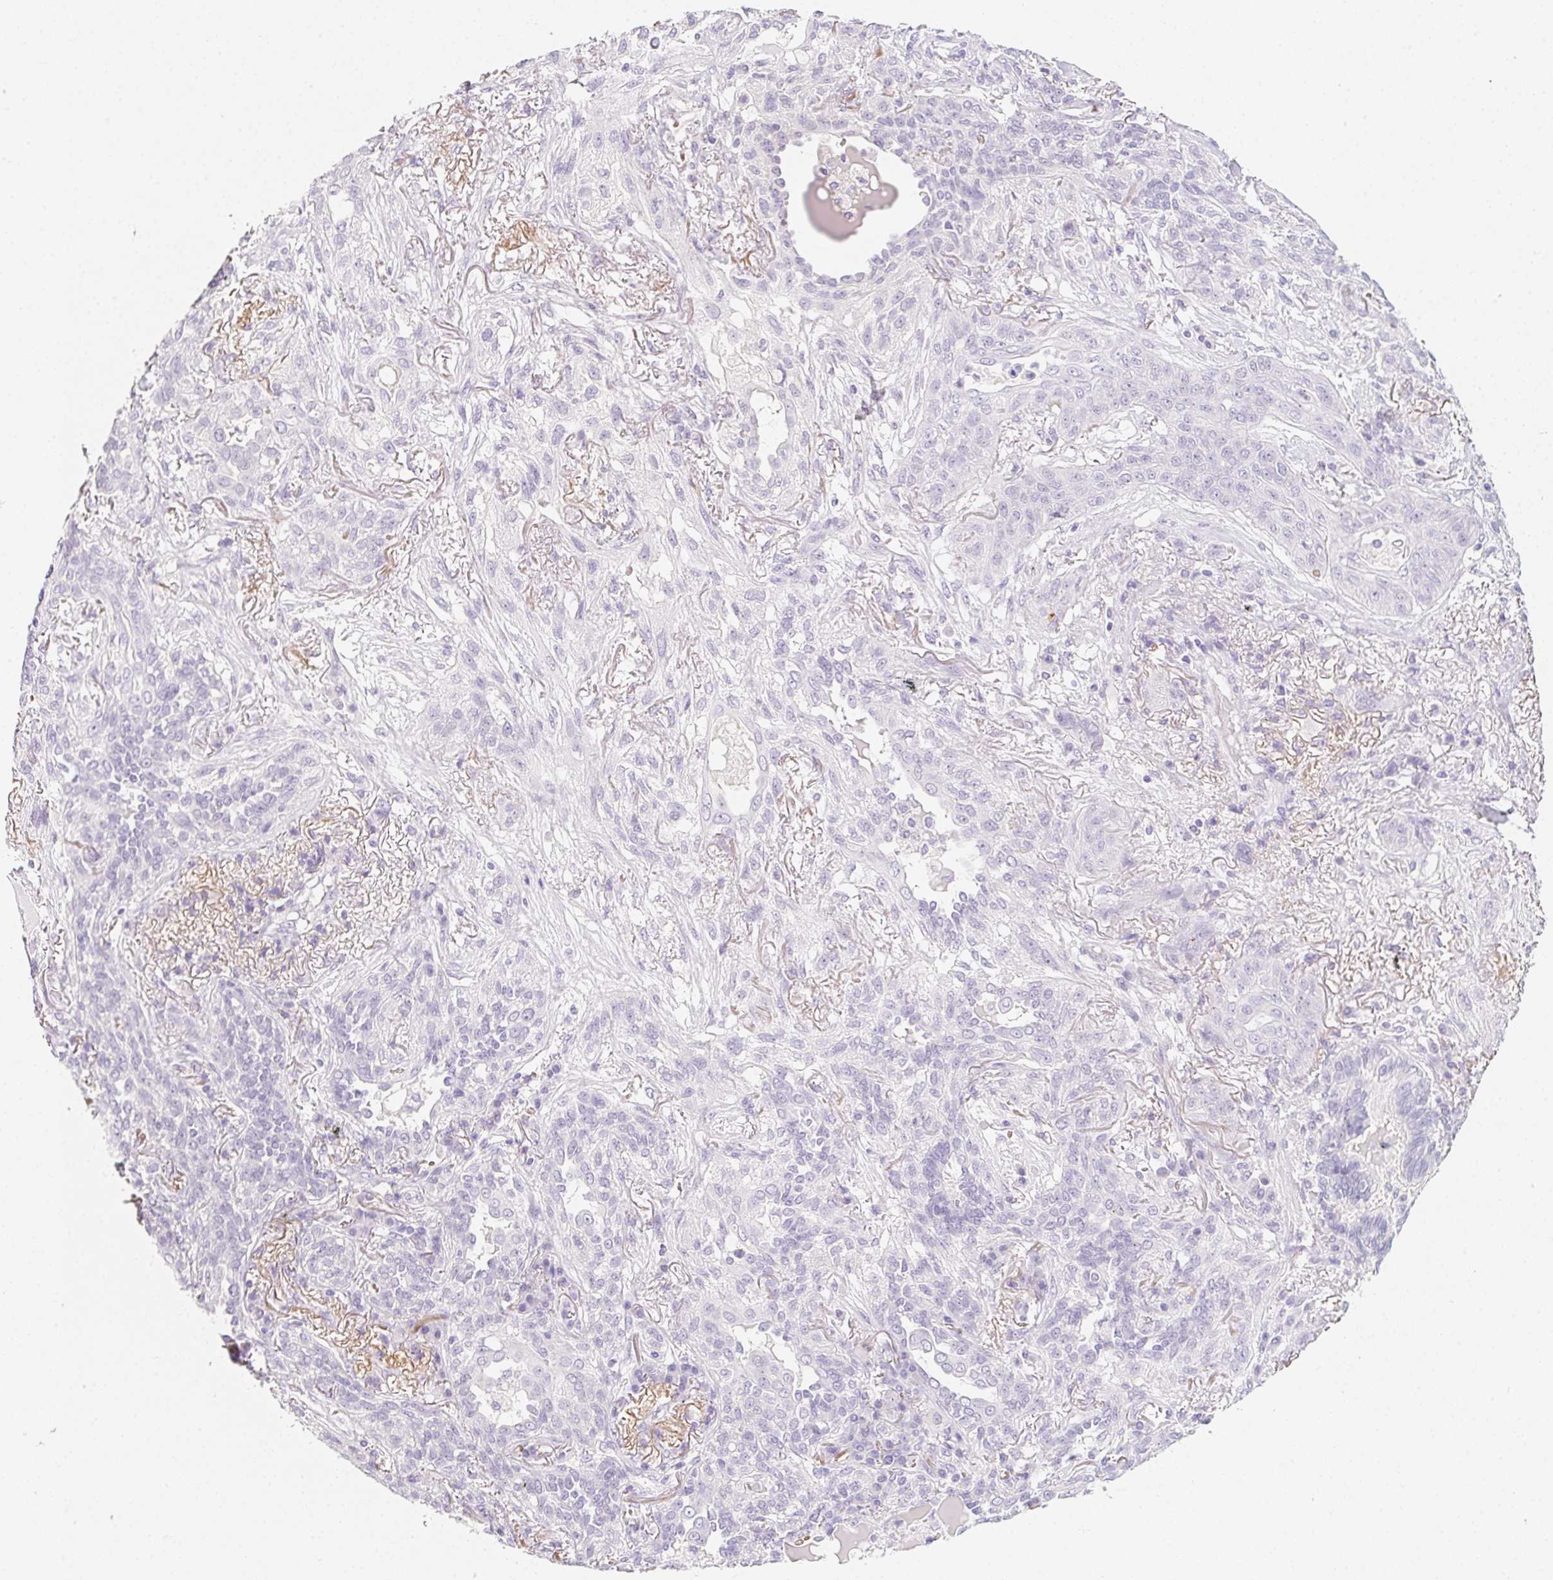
{"staining": {"intensity": "negative", "quantity": "none", "location": "none"}, "tissue": "lung cancer", "cell_type": "Tumor cells", "image_type": "cancer", "snomed": [{"axis": "morphology", "description": "Squamous cell carcinoma, NOS"}, {"axis": "topography", "description": "Lung"}], "caption": "IHC photomicrograph of lung cancer (squamous cell carcinoma) stained for a protein (brown), which demonstrates no staining in tumor cells.", "gene": "MYL4", "patient": {"sex": "female", "age": 70}}